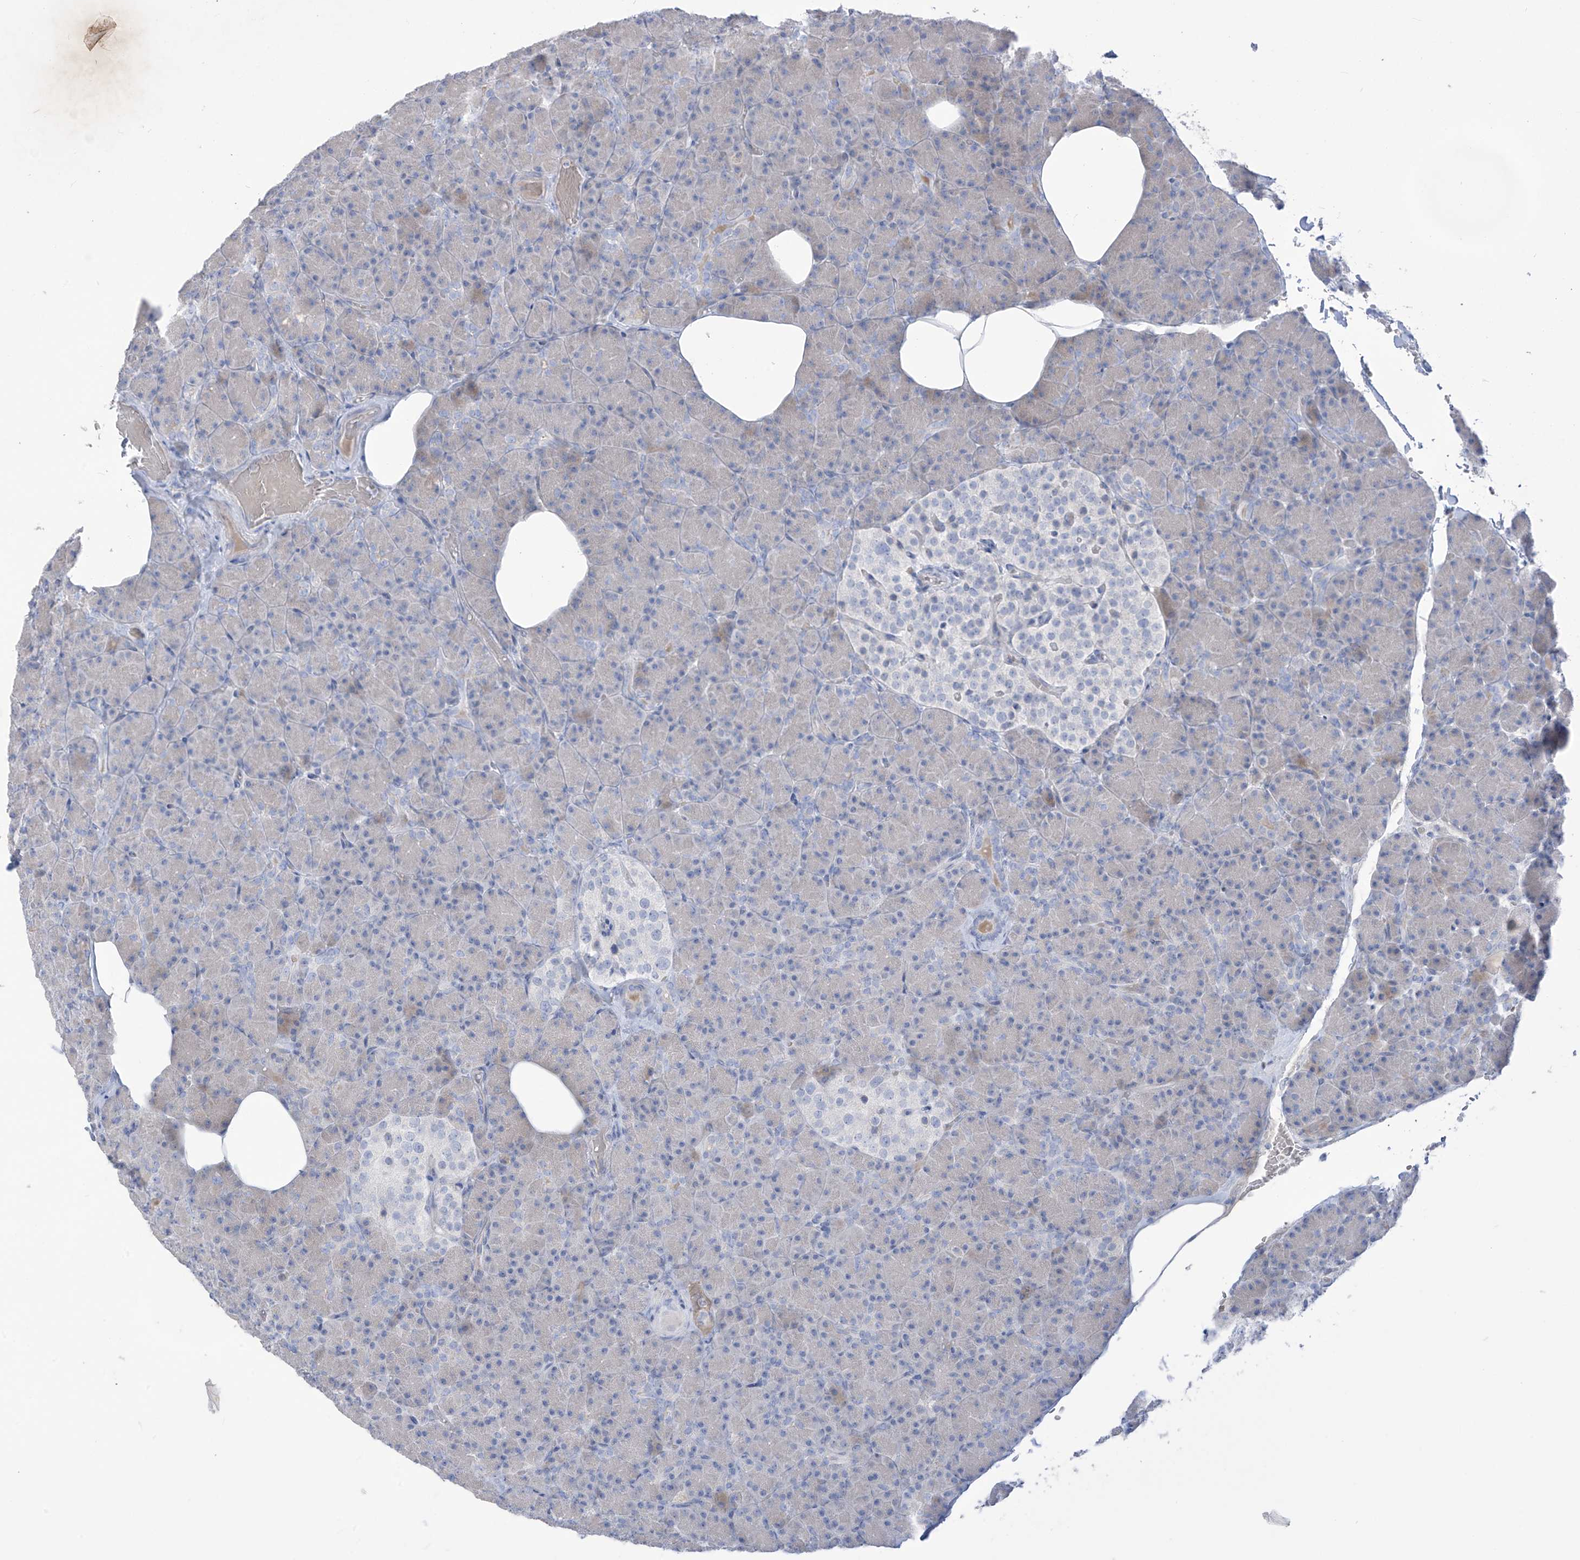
{"staining": {"intensity": "weak", "quantity": "<25%", "location": "cytoplasmic/membranous"}, "tissue": "pancreas", "cell_type": "Exocrine glandular cells", "image_type": "normal", "snomed": [{"axis": "morphology", "description": "Normal tissue, NOS"}, {"axis": "topography", "description": "Pancreas"}], "caption": "A high-resolution micrograph shows IHC staining of unremarkable pancreas, which displays no significant staining in exocrine glandular cells. (DAB (3,3'-diaminobenzidine) immunohistochemistry (IHC) visualized using brightfield microscopy, high magnification).", "gene": "ASPRV1", "patient": {"sex": "female", "age": 43}}